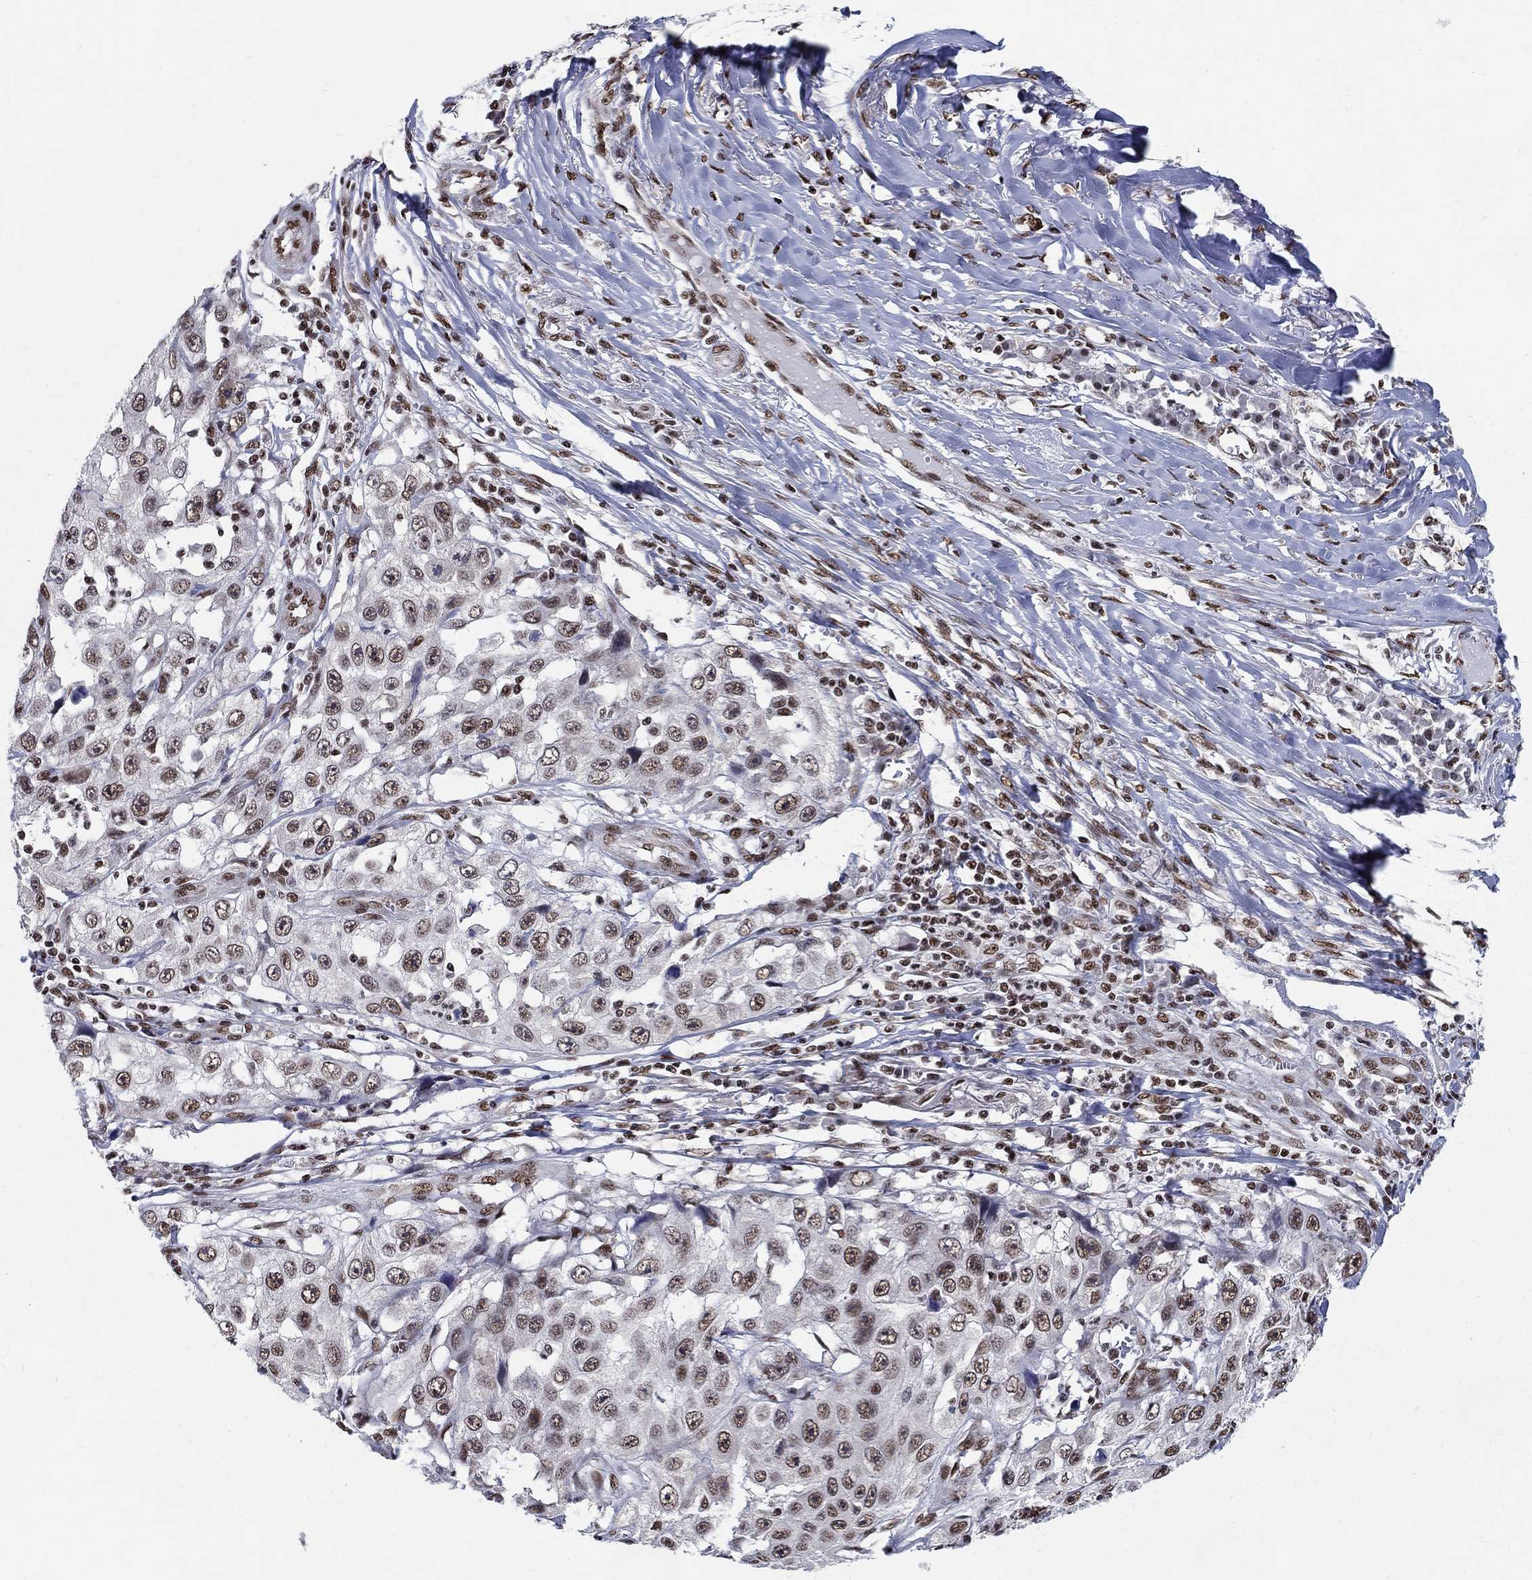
{"staining": {"intensity": "weak", "quantity": ">75%", "location": "nuclear"}, "tissue": "skin cancer", "cell_type": "Tumor cells", "image_type": "cancer", "snomed": [{"axis": "morphology", "description": "Squamous cell carcinoma, NOS"}, {"axis": "topography", "description": "Skin"}], "caption": "Skin cancer stained with immunohistochemistry displays weak nuclear positivity in about >75% of tumor cells.", "gene": "FBXO16", "patient": {"sex": "male", "age": 82}}